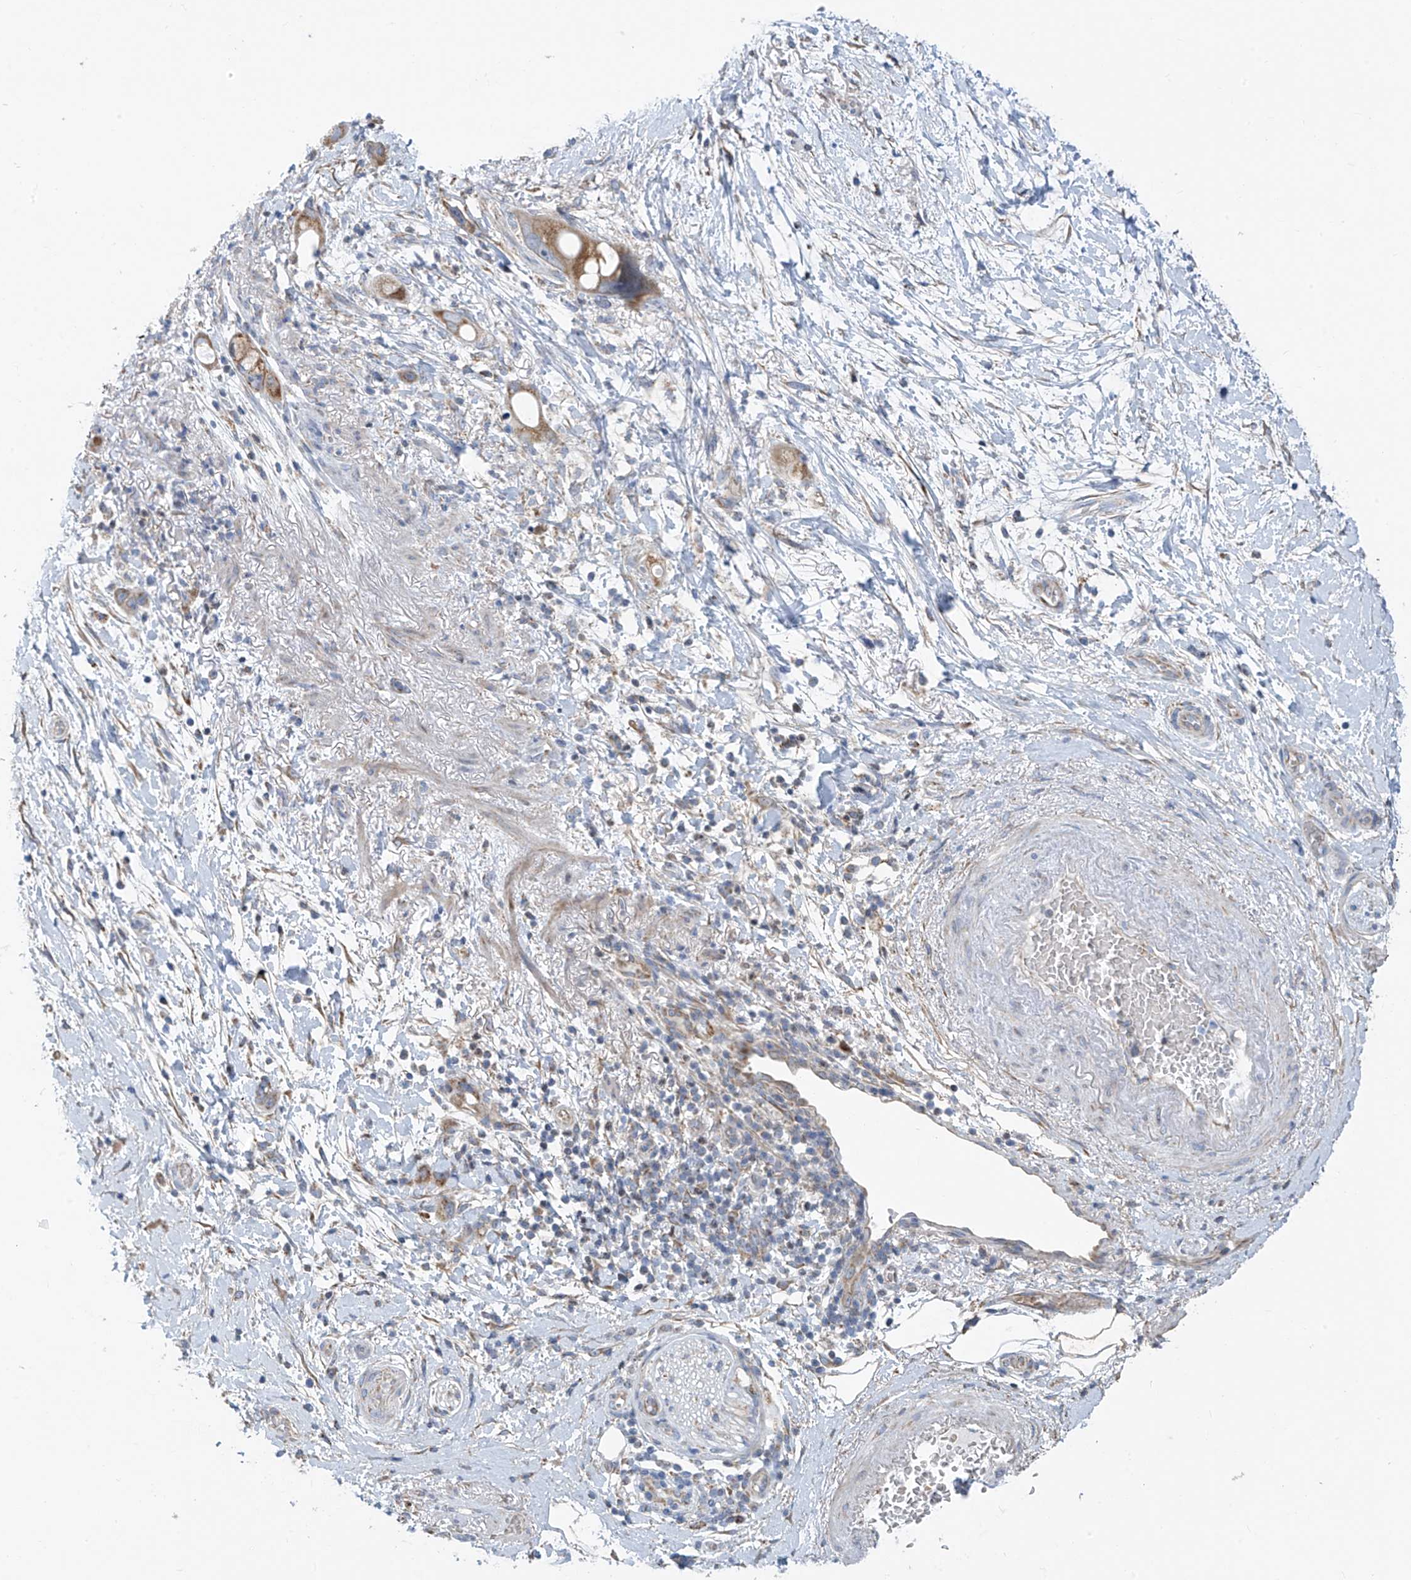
{"staining": {"intensity": "moderate", "quantity": ">75%", "location": "cytoplasmic/membranous"}, "tissue": "pancreatic cancer", "cell_type": "Tumor cells", "image_type": "cancer", "snomed": [{"axis": "morphology", "description": "Normal tissue, NOS"}, {"axis": "morphology", "description": "Adenocarcinoma, NOS"}, {"axis": "topography", "description": "Pancreas"}], "caption": "A histopathology image showing moderate cytoplasmic/membranous staining in about >75% of tumor cells in pancreatic adenocarcinoma, as visualized by brown immunohistochemical staining.", "gene": "EOMES", "patient": {"sex": "female", "age": 68}}